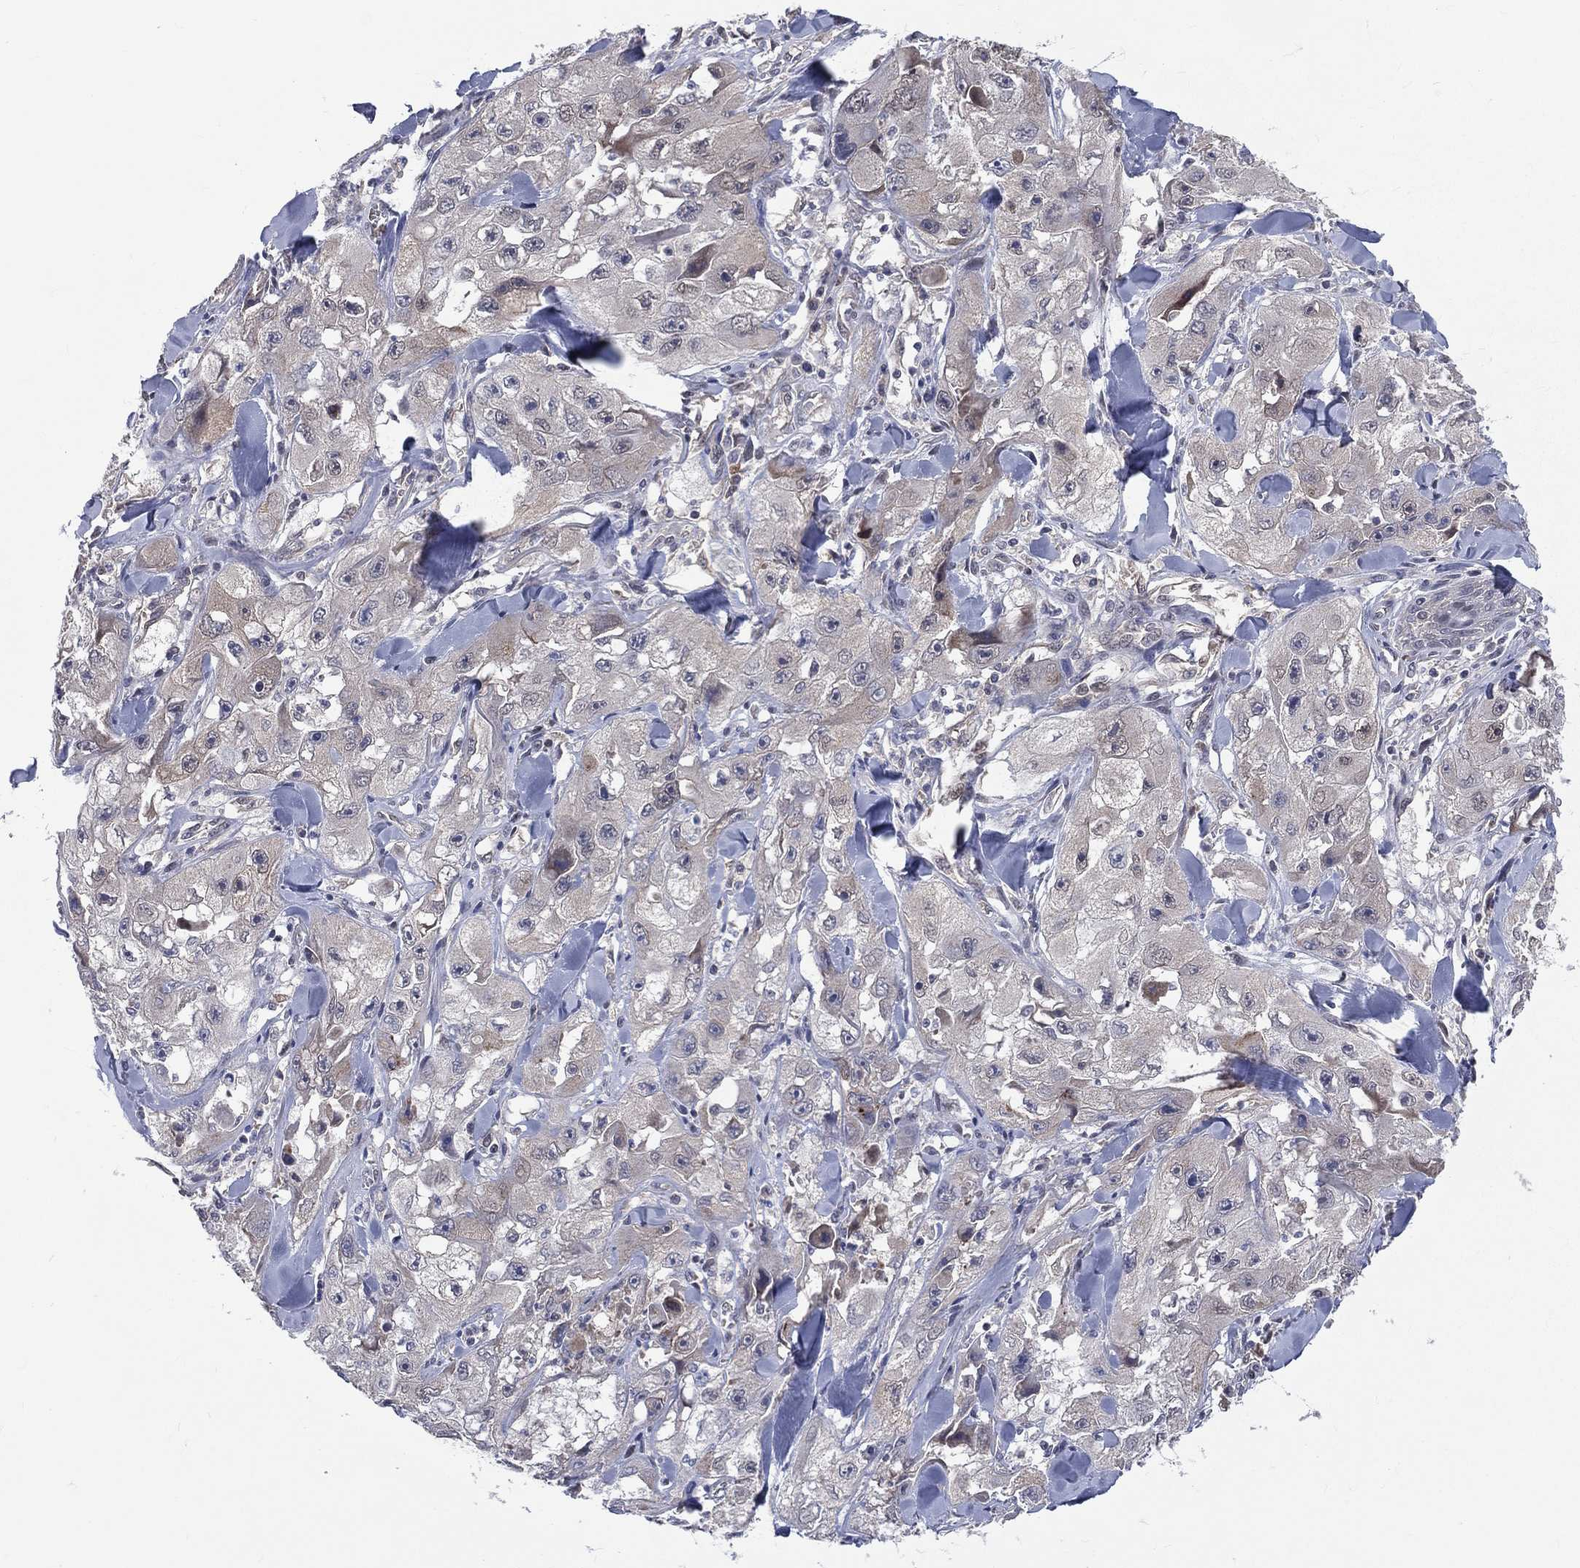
{"staining": {"intensity": "negative", "quantity": "none", "location": "none"}, "tissue": "skin cancer", "cell_type": "Tumor cells", "image_type": "cancer", "snomed": [{"axis": "morphology", "description": "Squamous cell carcinoma, NOS"}, {"axis": "topography", "description": "Skin"}, {"axis": "topography", "description": "Subcutis"}], "caption": "High magnification brightfield microscopy of skin squamous cell carcinoma stained with DAB (brown) and counterstained with hematoxylin (blue): tumor cells show no significant expression. (Brightfield microscopy of DAB (3,3'-diaminobenzidine) IHC at high magnification).", "gene": "DLG4", "patient": {"sex": "male", "age": 73}}